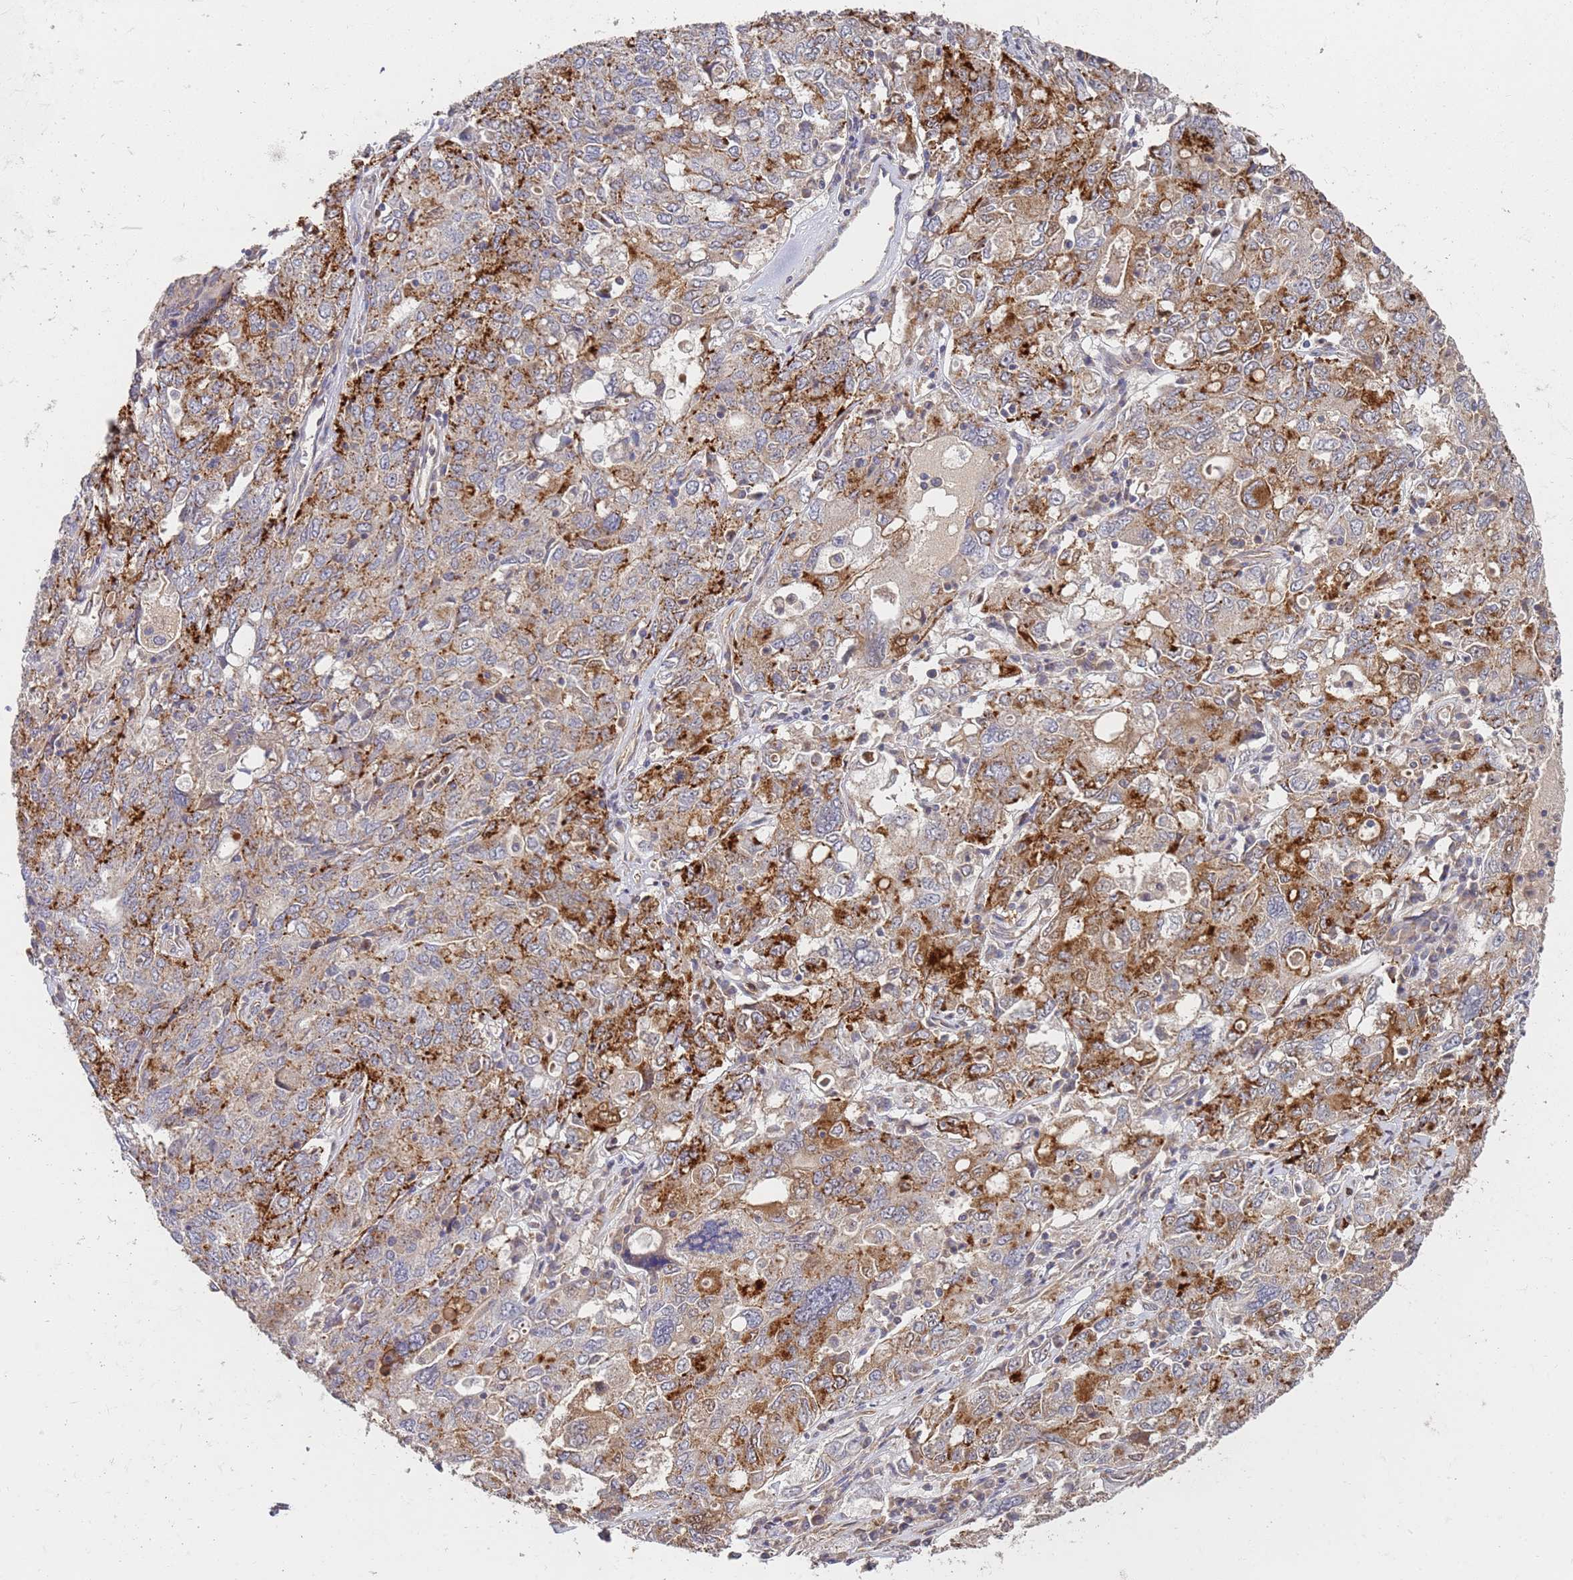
{"staining": {"intensity": "strong", "quantity": "25%-75%", "location": "cytoplasmic/membranous"}, "tissue": "ovarian cancer", "cell_type": "Tumor cells", "image_type": "cancer", "snomed": [{"axis": "morphology", "description": "Carcinoma, endometroid"}, {"axis": "topography", "description": "Ovary"}], "caption": "An immunohistochemistry (IHC) histopathology image of tumor tissue is shown. Protein staining in brown highlights strong cytoplasmic/membranous positivity in ovarian endometroid carcinoma within tumor cells.", "gene": "ABCB6", "patient": {"sex": "female", "age": 62}}